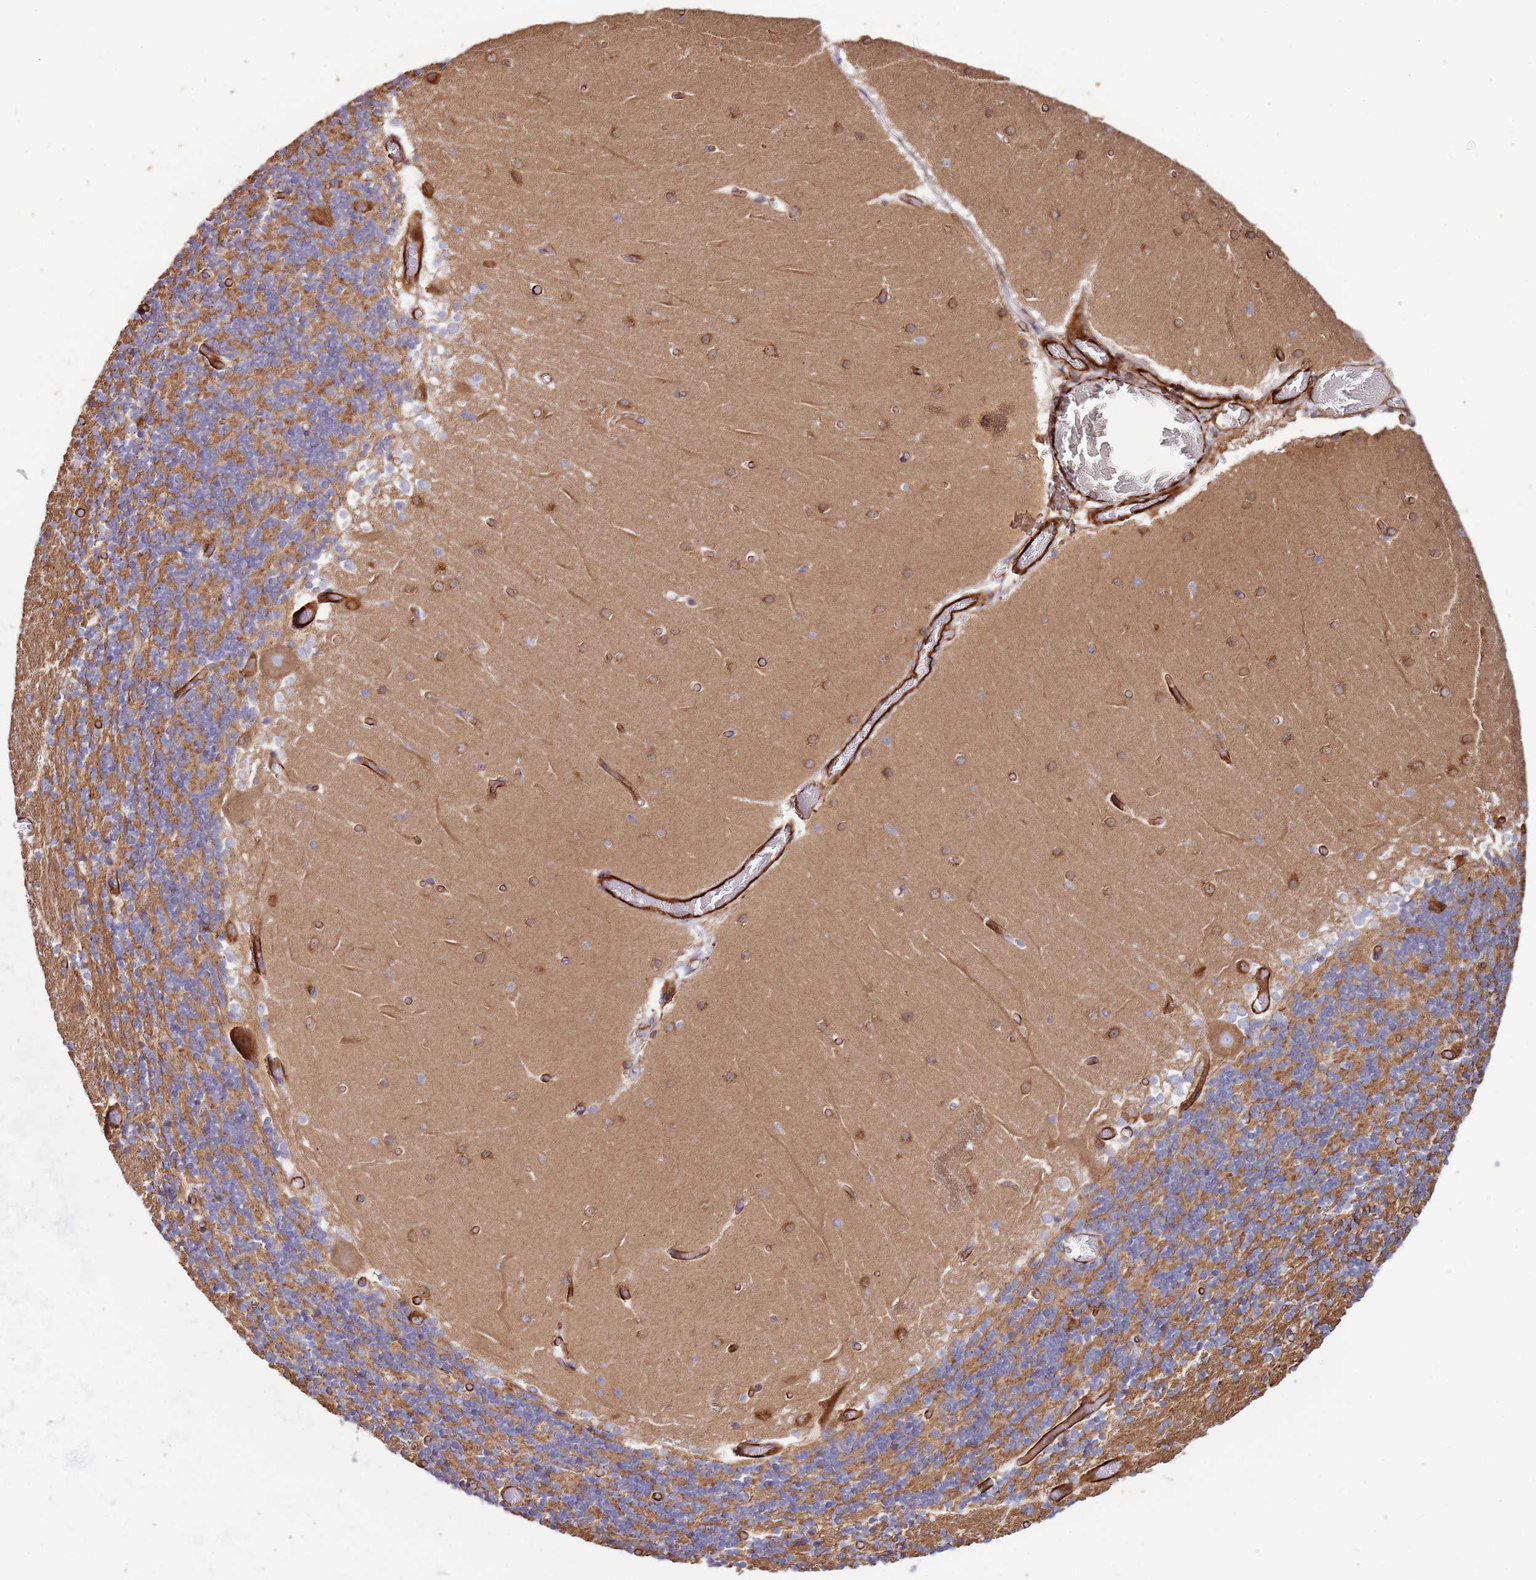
{"staining": {"intensity": "moderate", "quantity": "25%-75%", "location": "cytoplasmic/membranous"}, "tissue": "cerebellum", "cell_type": "Cells in granular layer", "image_type": "normal", "snomed": [{"axis": "morphology", "description": "Normal tissue, NOS"}, {"axis": "topography", "description": "Cerebellum"}], "caption": "Cells in granular layer show medium levels of moderate cytoplasmic/membranous positivity in approximately 25%-75% of cells in benign cerebellum. (IHC, brightfield microscopy, high magnification).", "gene": "MRGPRE", "patient": {"sex": "female", "age": 28}}